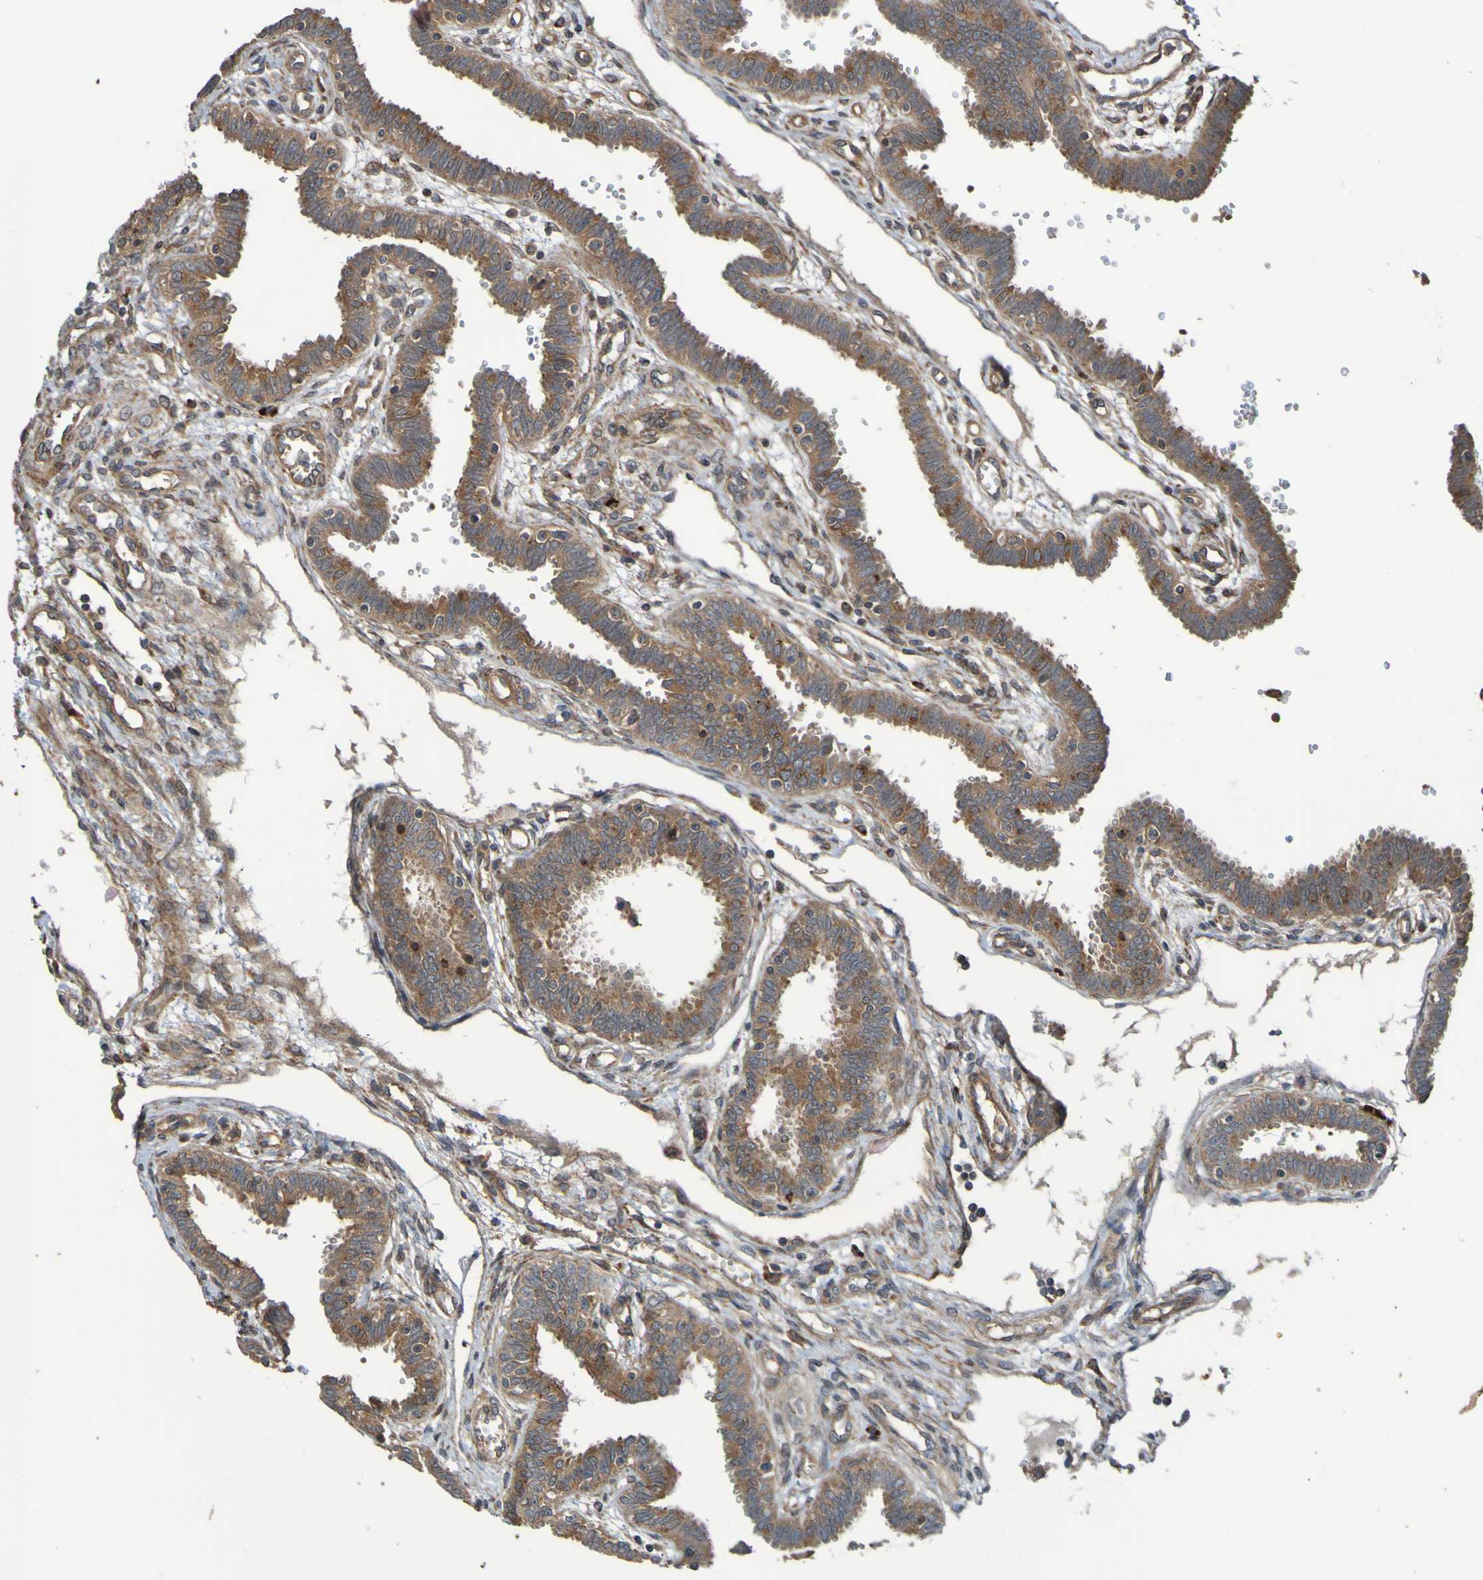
{"staining": {"intensity": "moderate", "quantity": ">75%", "location": "cytoplasmic/membranous"}, "tissue": "fallopian tube", "cell_type": "Glandular cells", "image_type": "normal", "snomed": [{"axis": "morphology", "description": "Normal tissue, NOS"}, {"axis": "topography", "description": "Fallopian tube"}], "caption": "Glandular cells reveal medium levels of moderate cytoplasmic/membranous staining in approximately >75% of cells in normal human fallopian tube. The staining is performed using DAB brown chromogen to label protein expression. The nuclei are counter-stained blue using hematoxylin.", "gene": "UCN", "patient": {"sex": "female", "age": 32}}